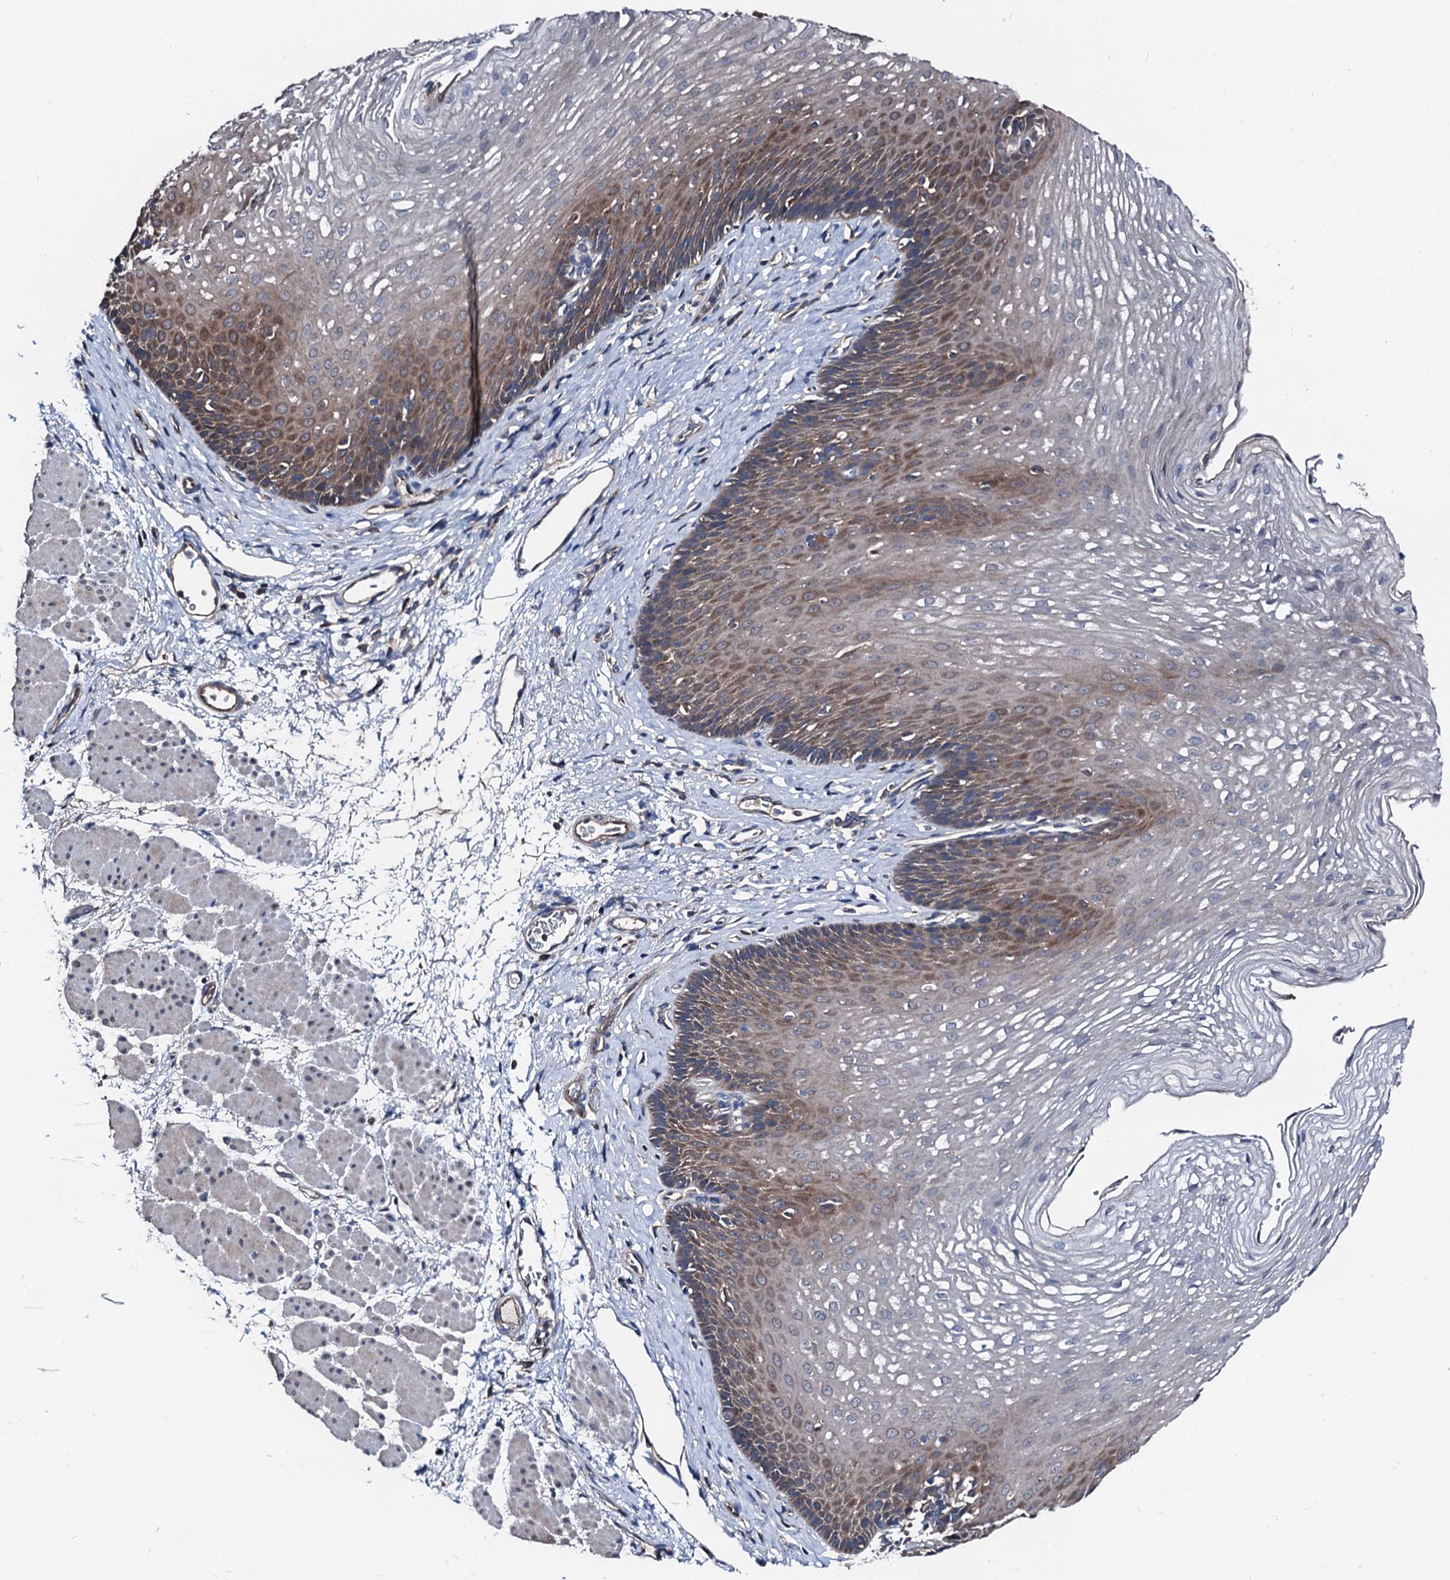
{"staining": {"intensity": "moderate", "quantity": "25%-75%", "location": "cytoplasmic/membranous"}, "tissue": "esophagus", "cell_type": "Squamous epithelial cells", "image_type": "normal", "snomed": [{"axis": "morphology", "description": "Normal tissue, NOS"}, {"axis": "topography", "description": "Esophagus"}], "caption": "Immunohistochemical staining of normal human esophagus displays 25%-75% levels of moderate cytoplasmic/membranous protein staining in approximately 25%-75% of squamous epithelial cells. Using DAB (3,3'-diaminobenzidine) (brown) and hematoxylin (blue) stains, captured at high magnification using brightfield microscopy.", "gene": "TRAFD1", "patient": {"sex": "female", "age": 66}}